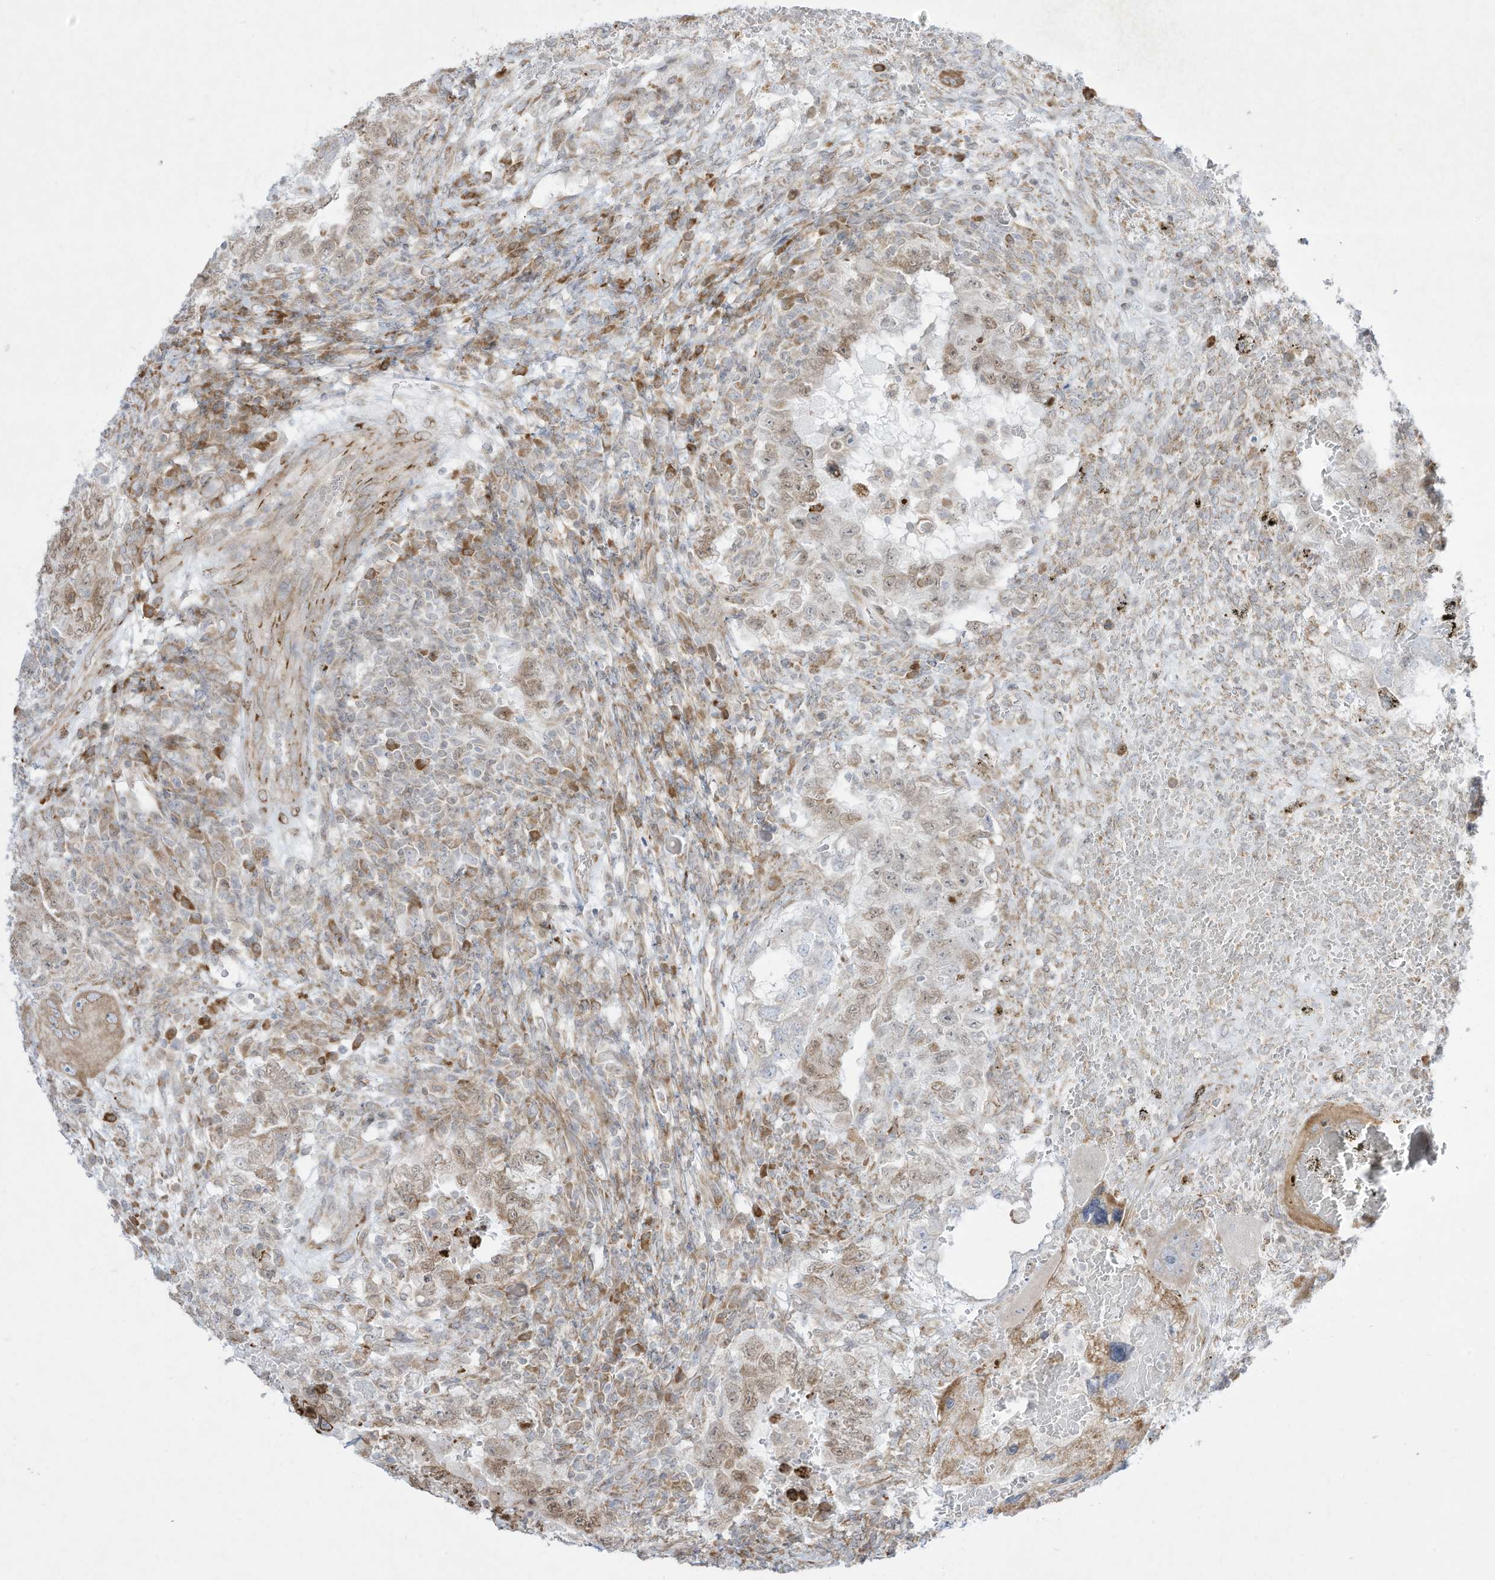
{"staining": {"intensity": "weak", "quantity": "<25%", "location": "cytoplasmic/membranous"}, "tissue": "testis cancer", "cell_type": "Tumor cells", "image_type": "cancer", "snomed": [{"axis": "morphology", "description": "Carcinoma, Embryonal, NOS"}, {"axis": "topography", "description": "Testis"}], "caption": "A histopathology image of testis cancer stained for a protein reveals no brown staining in tumor cells. (Stains: DAB (3,3'-diaminobenzidine) IHC with hematoxylin counter stain, Microscopy: brightfield microscopy at high magnification).", "gene": "PTK6", "patient": {"sex": "male", "age": 26}}